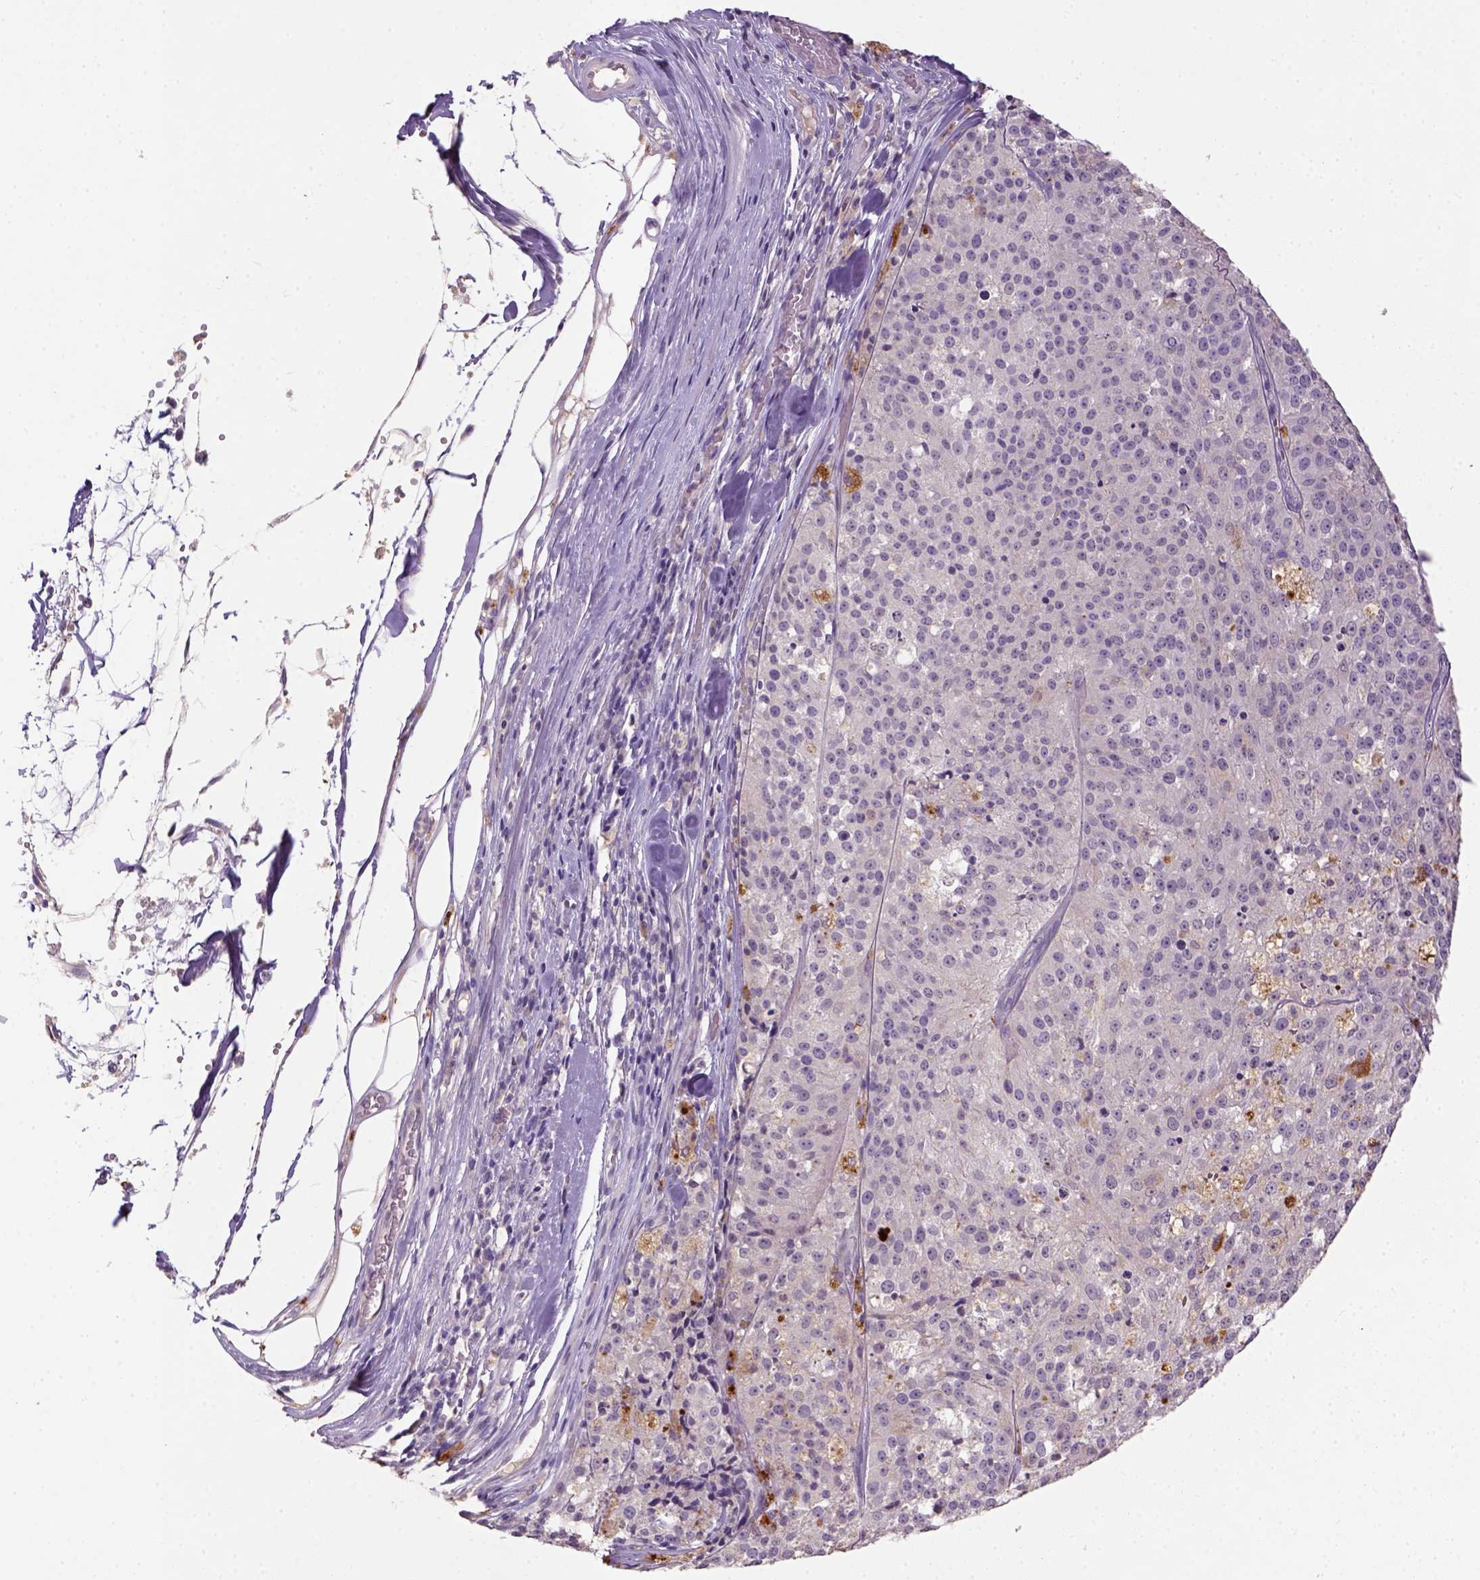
{"staining": {"intensity": "negative", "quantity": "none", "location": "none"}, "tissue": "melanoma", "cell_type": "Tumor cells", "image_type": "cancer", "snomed": [{"axis": "morphology", "description": "Malignant melanoma, Metastatic site"}, {"axis": "topography", "description": "Lymph node"}], "caption": "The histopathology image exhibits no staining of tumor cells in malignant melanoma (metastatic site).", "gene": "NLGN2", "patient": {"sex": "female", "age": 64}}